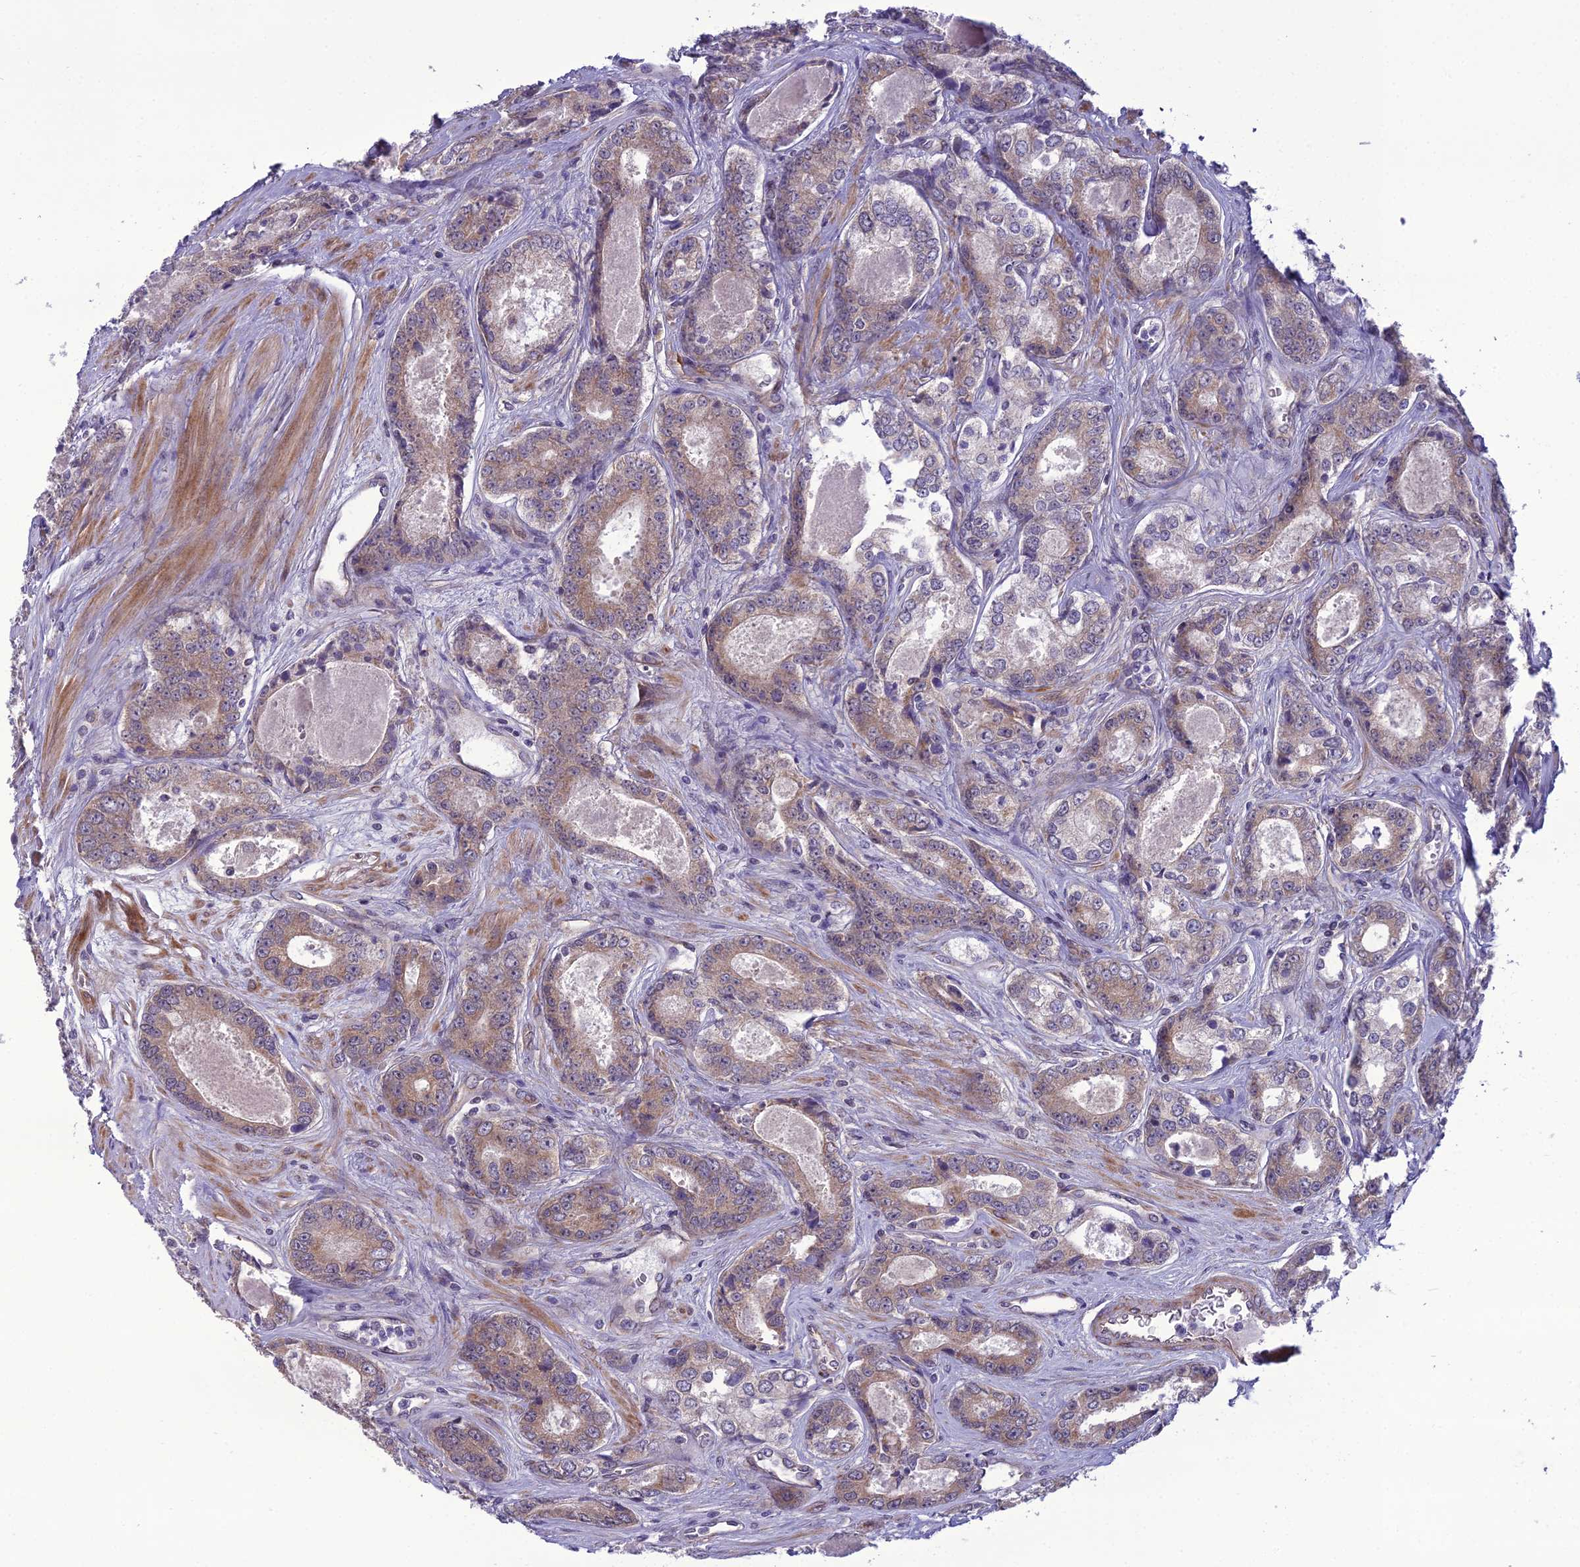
{"staining": {"intensity": "weak", "quantity": ">75%", "location": "cytoplasmic/membranous"}, "tissue": "prostate cancer", "cell_type": "Tumor cells", "image_type": "cancer", "snomed": [{"axis": "morphology", "description": "Adenocarcinoma, Low grade"}, {"axis": "topography", "description": "Prostate"}], "caption": "Prostate cancer (low-grade adenocarcinoma) stained with a protein marker demonstrates weak staining in tumor cells.", "gene": "NODAL", "patient": {"sex": "male", "age": 68}}